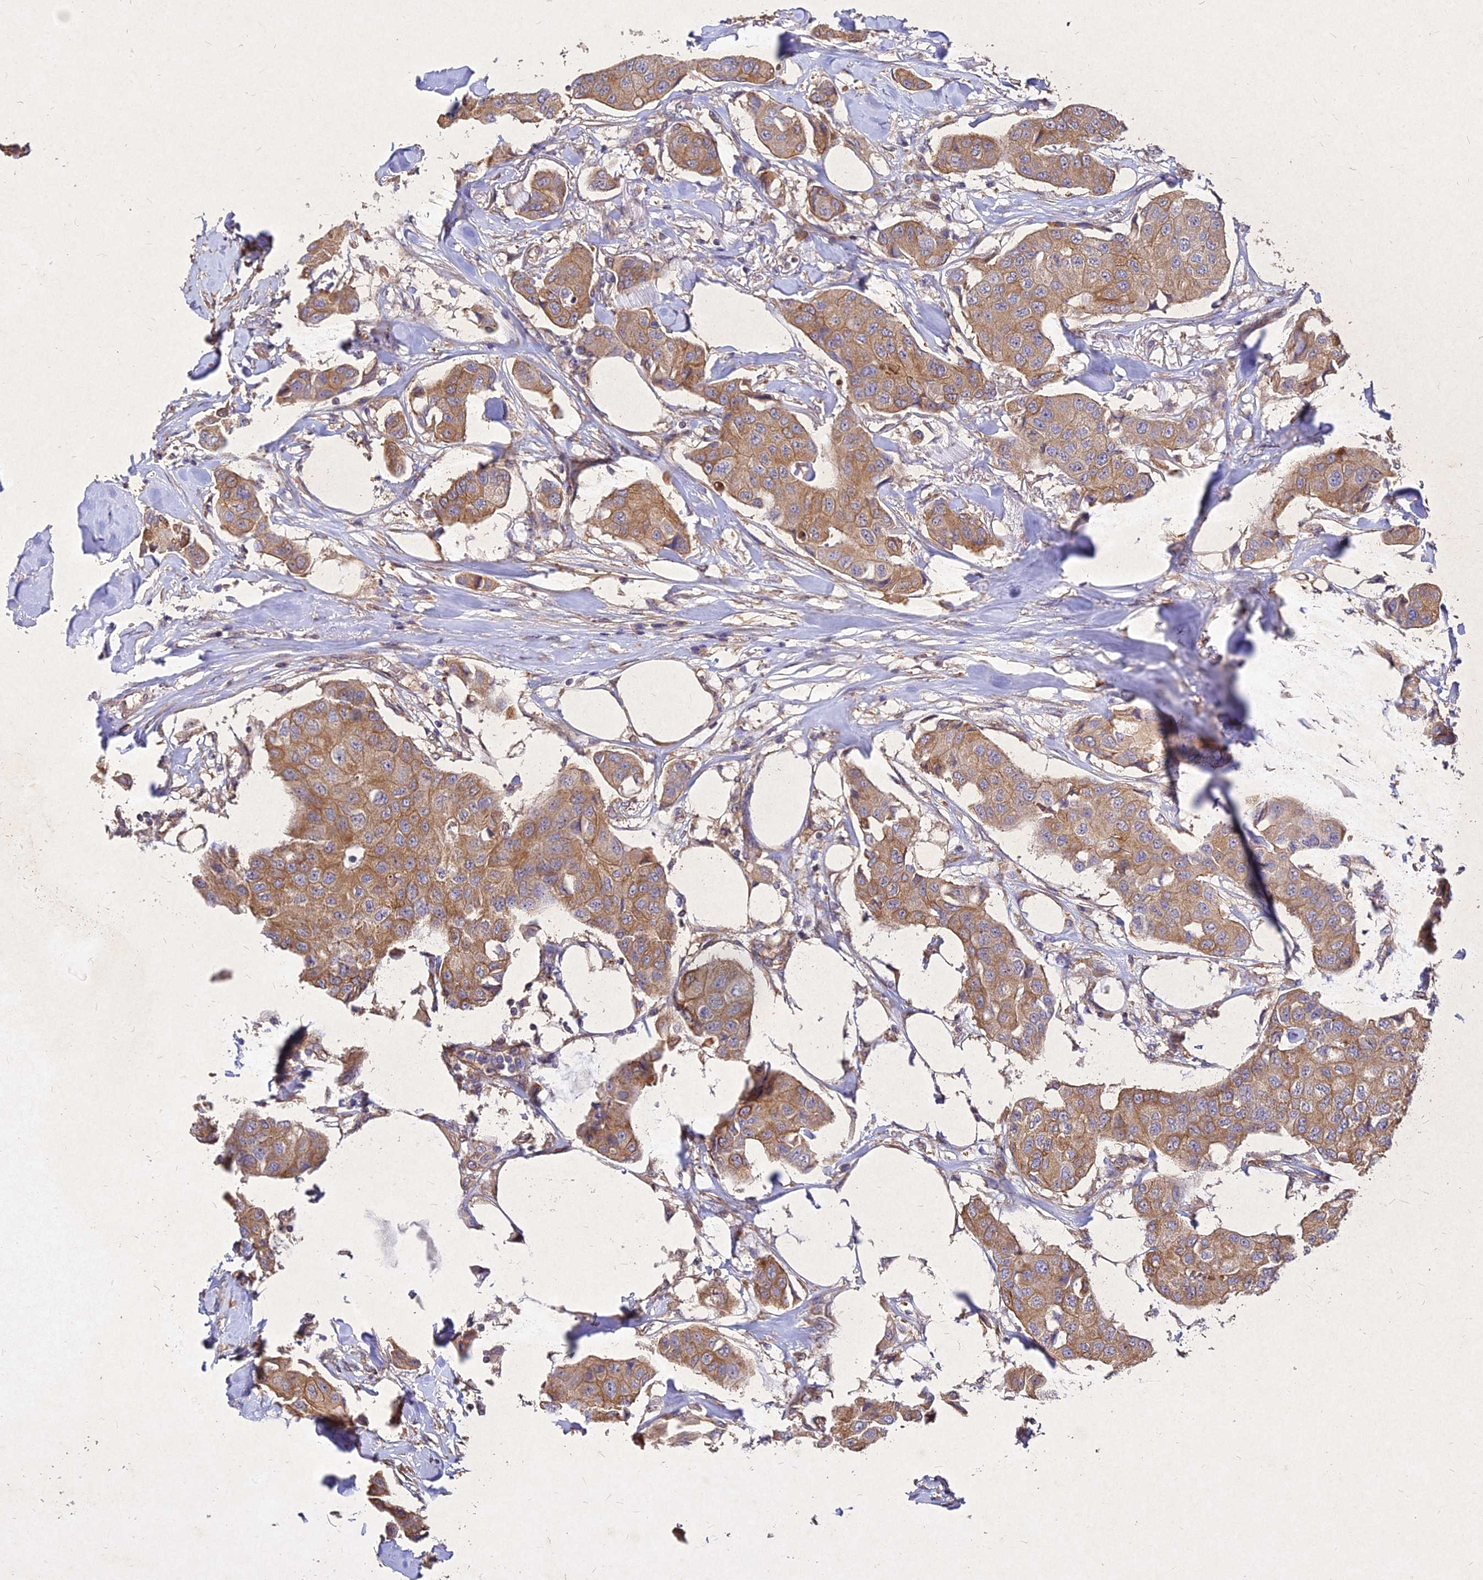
{"staining": {"intensity": "moderate", "quantity": ">75%", "location": "cytoplasmic/membranous"}, "tissue": "breast cancer", "cell_type": "Tumor cells", "image_type": "cancer", "snomed": [{"axis": "morphology", "description": "Duct carcinoma"}, {"axis": "topography", "description": "Breast"}], "caption": "Protein expression by IHC shows moderate cytoplasmic/membranous staining in about >75% of tumor cells in breast cancer (intraductal carcinoma).", "gene": "SKA1", "patient": {"sex": "female", "age": 80}}